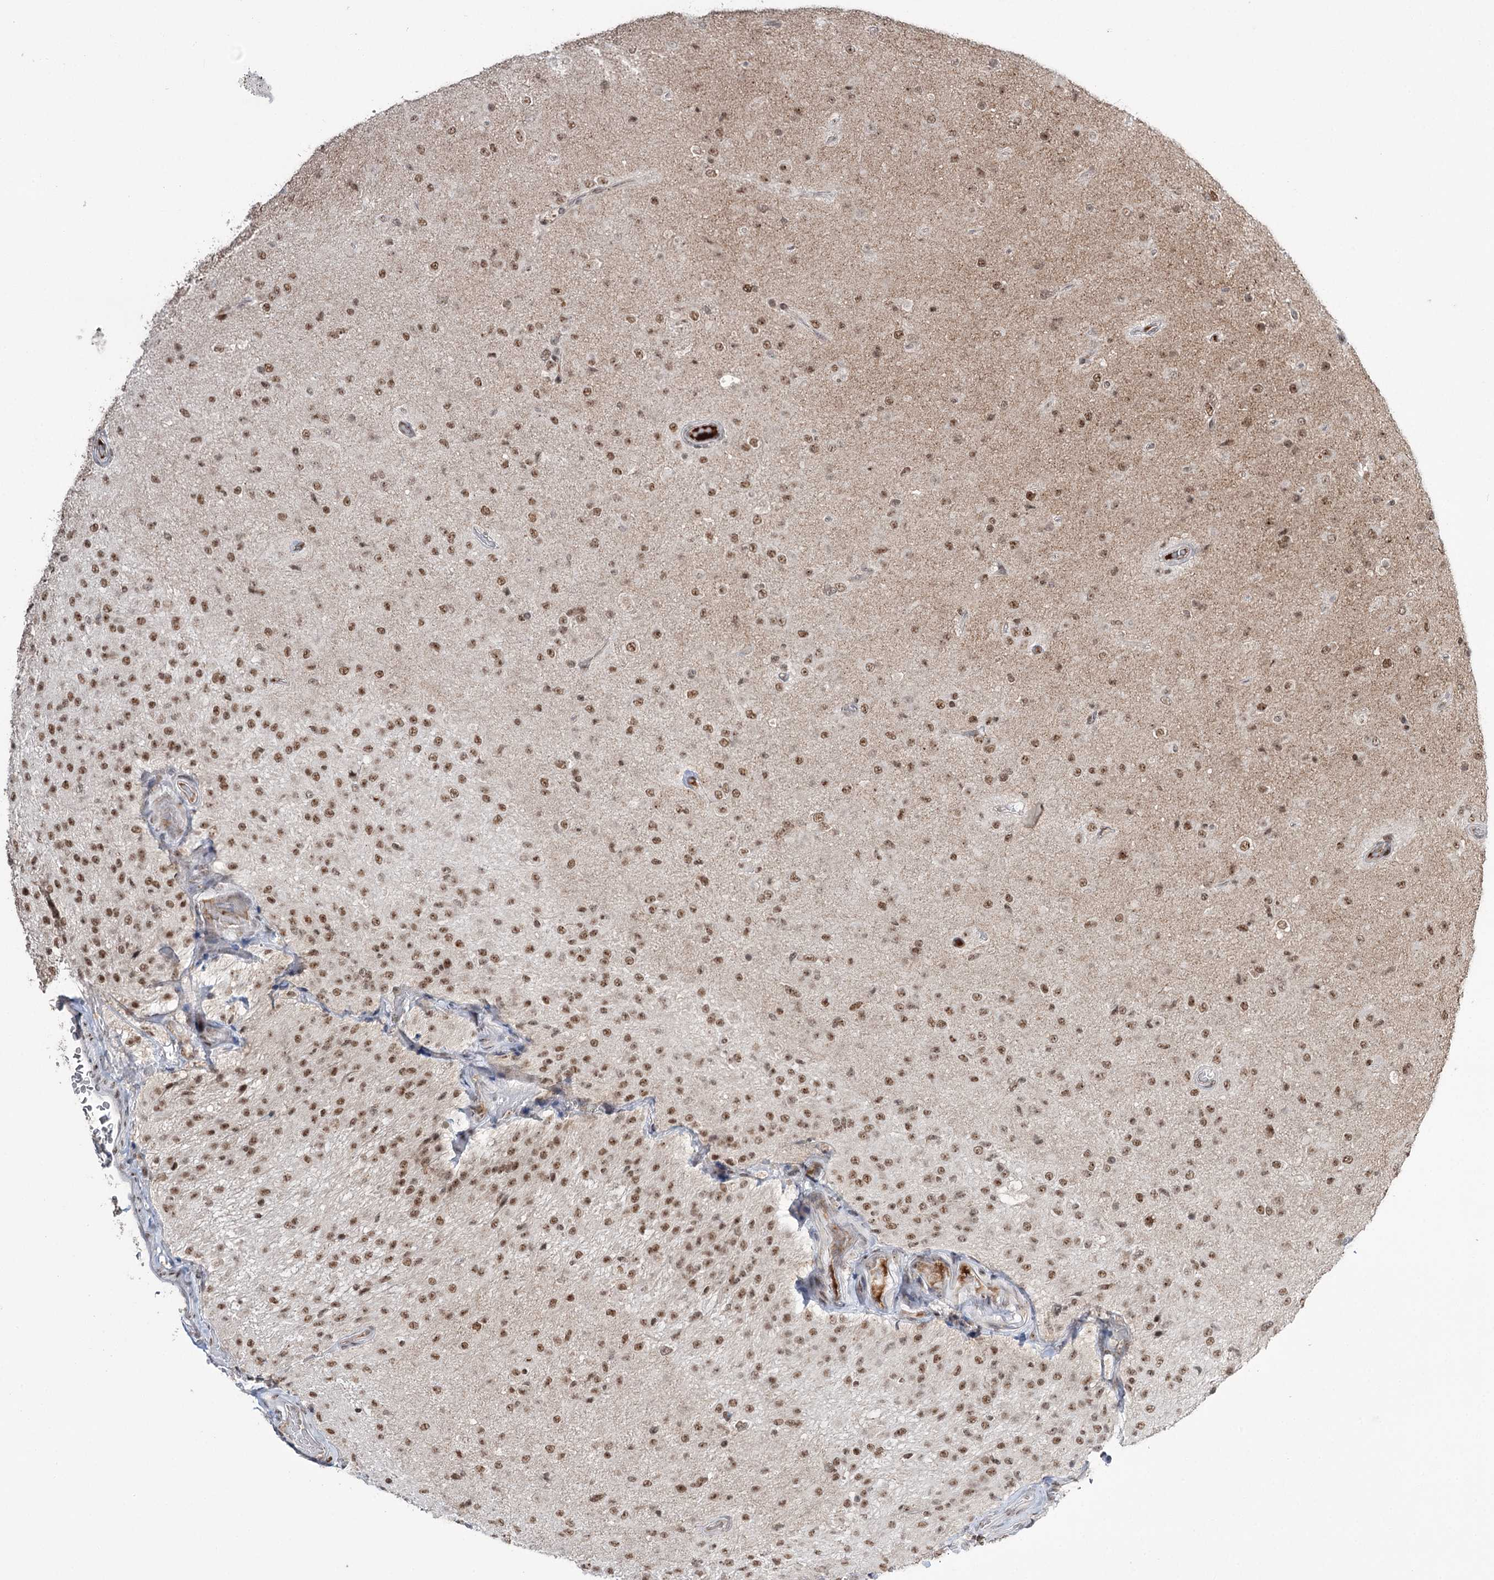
{"staining": {"intensity": "moderate", "quantity": ">75%", "location": "nuclear"}, "tissue": "glioma", "cell_type": "Tumor cells", "image_type": "cancer", "snomed": [{"axis": "morphology", "description": "Glioma, malignant, Low grade"}, {"axis": "topography", "description": "Brain"}], "caption": "This is an image of immunohistochemistry (IHC) staining of malignant glioma (low-grade), which shows moderate expression in the nuclear of tumor cells.", "gene": "ERCC3", "patient": {"sex": "male", "age": 65}}